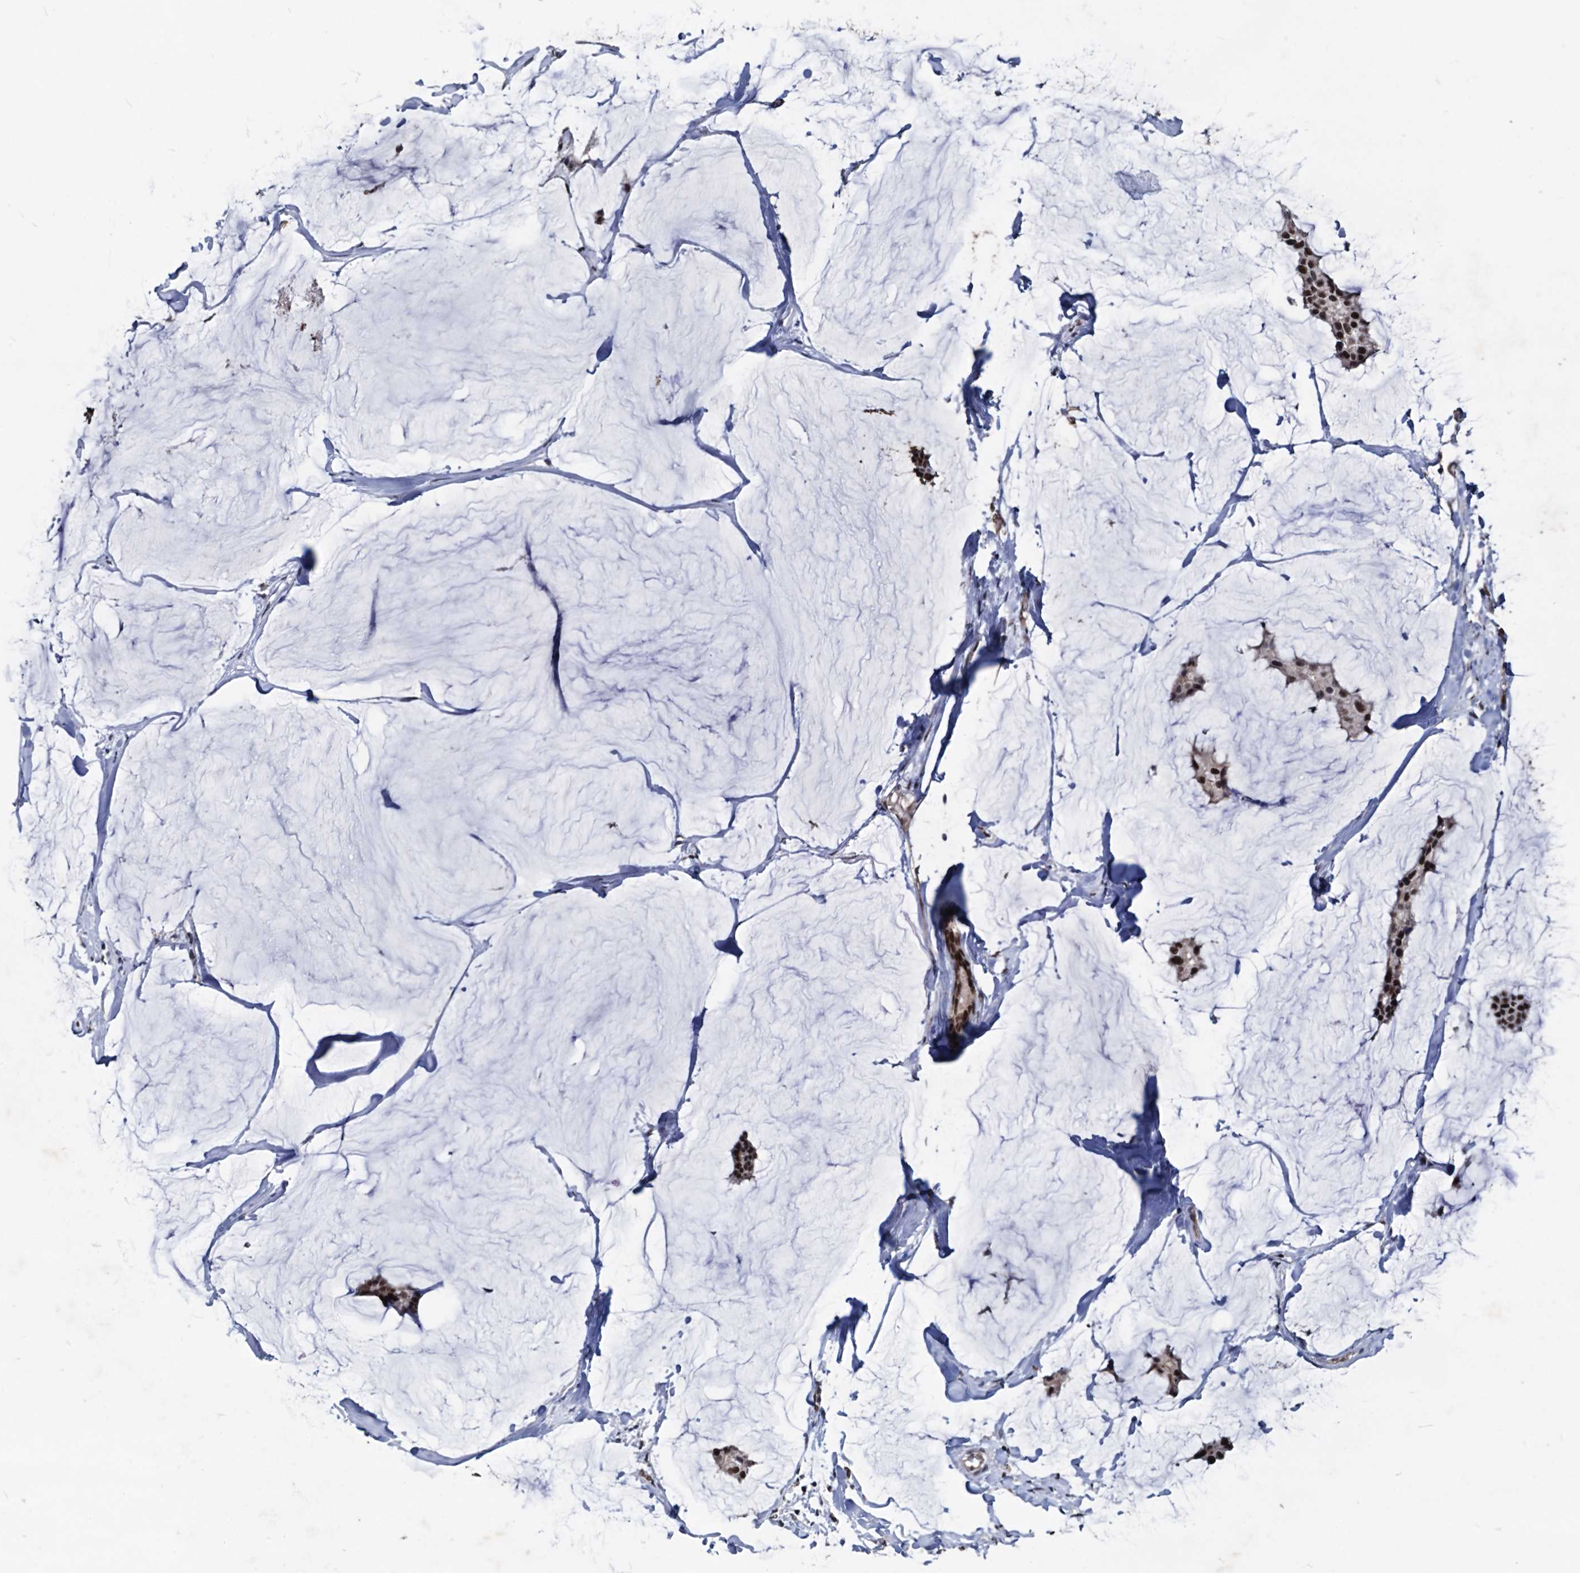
{"staining": {"intensity": "moderate", "quantity": ">75%", "location": "nuclear"}, "tissue": "breast cancer", "cell_type": "Tumor cells", "image_type": "cancer", "snomed": [{"axis": "morphology", "description": "Duct carcinoma"}, {"axis": "topography", "description": "Breast"}], "caption": "A brown stain shows moderate nuclear positivity of a protein in human breast cancer tumor cells.", "gene": "GALNT11", "patient": {"sex": "female", "age": 93}}